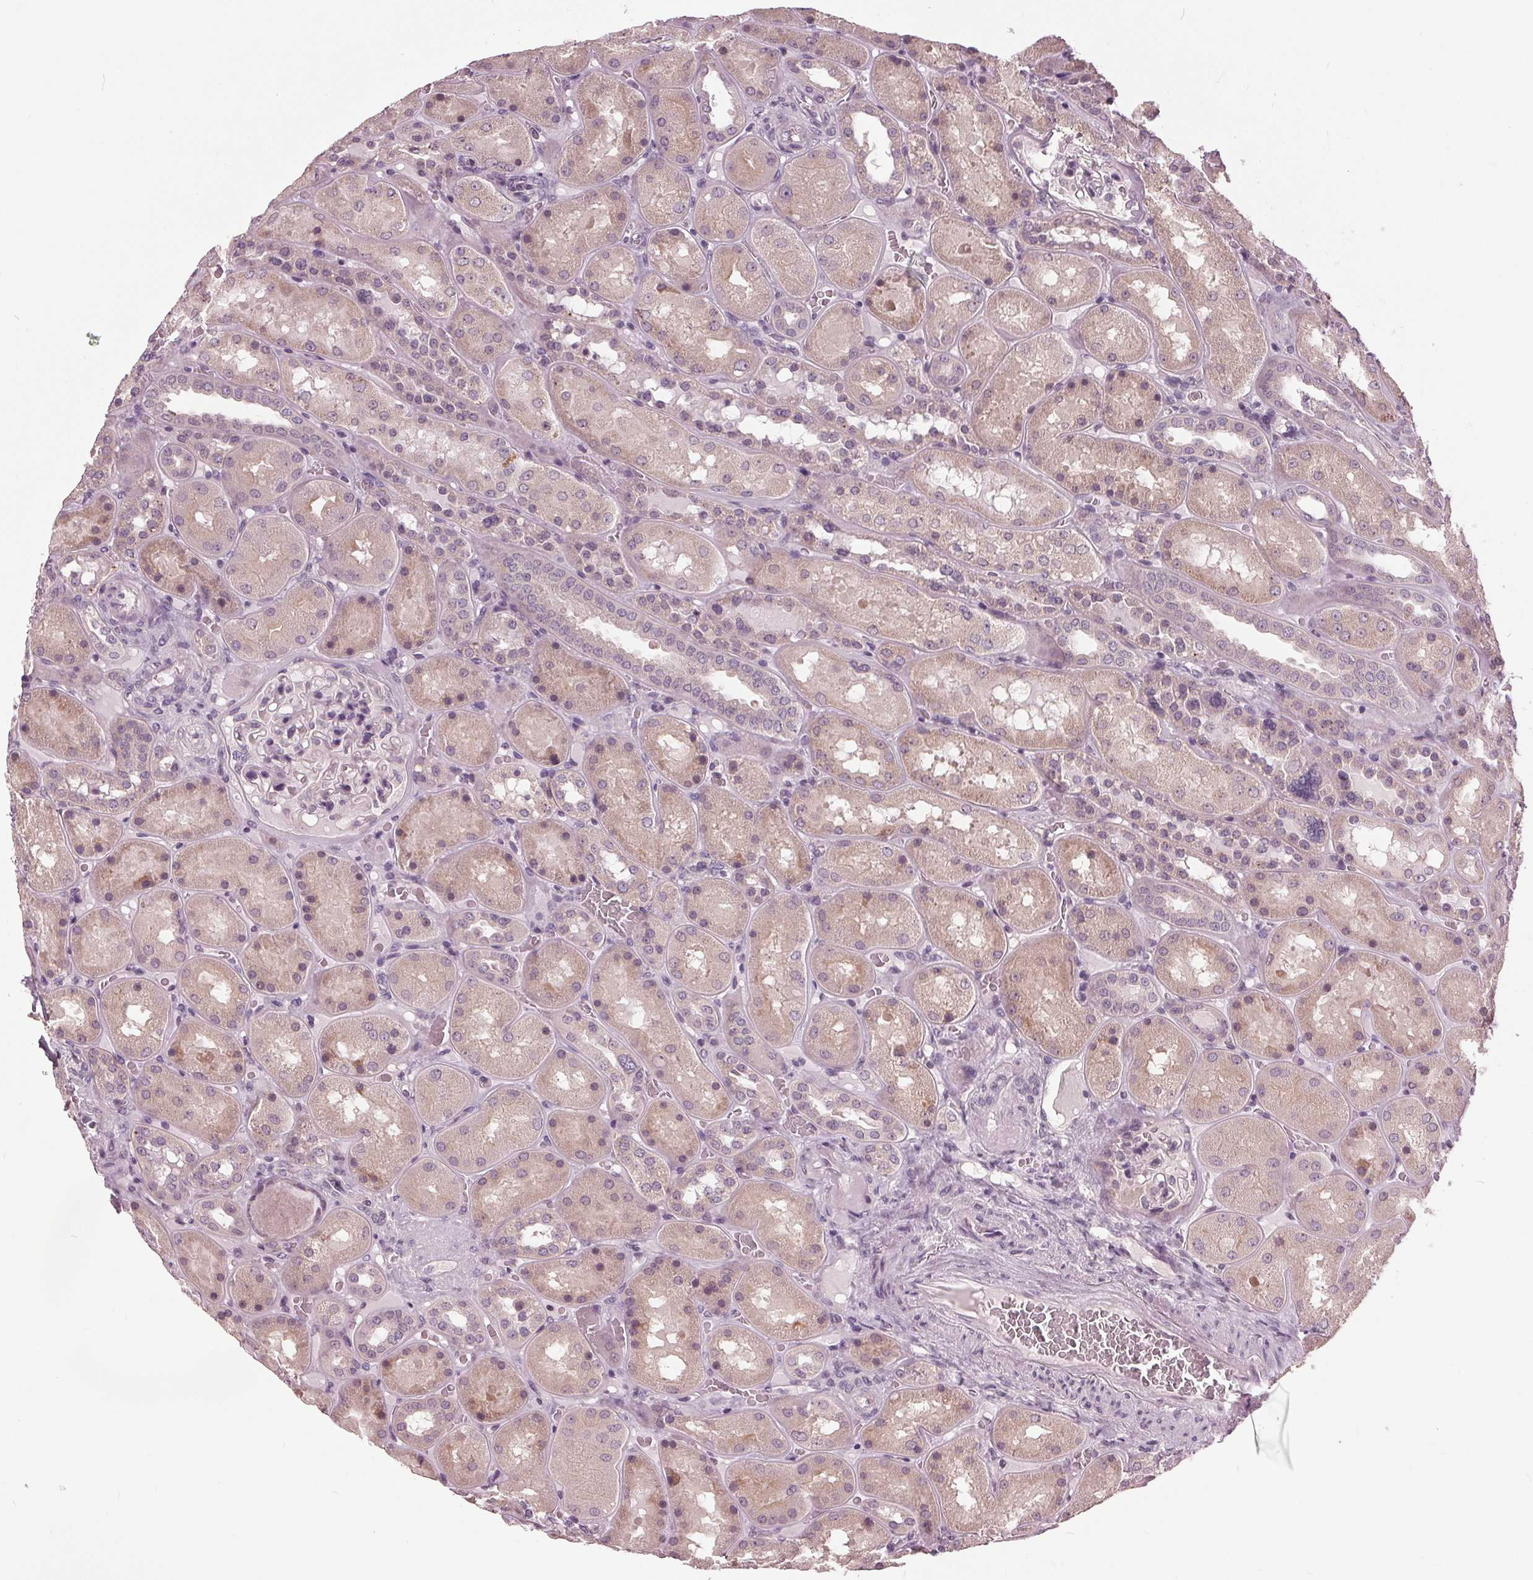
{"staining": {"intensity": "negative", "quantity": "none", "location": "none"}, "tissue": "kidney", "cell_type": "Cells in glomeruli", "image_type": "normal", "snomed": [{"axis": "morphology", "description": "Normal tissue, NOS"}, {"axis": "topography", "description": "Kidney"}], "caption": "Kidney was stained to show a protein in brown. There is no significant expression in cells in glomeruli. The staining was performed using DAB to visualize the protein expression in brown, while the nuclei were stained in blue with hematoxylin (Magnification: 20x).", "gene": "SIGLEC6", "patient": {"sex": "male", "age": 73}}